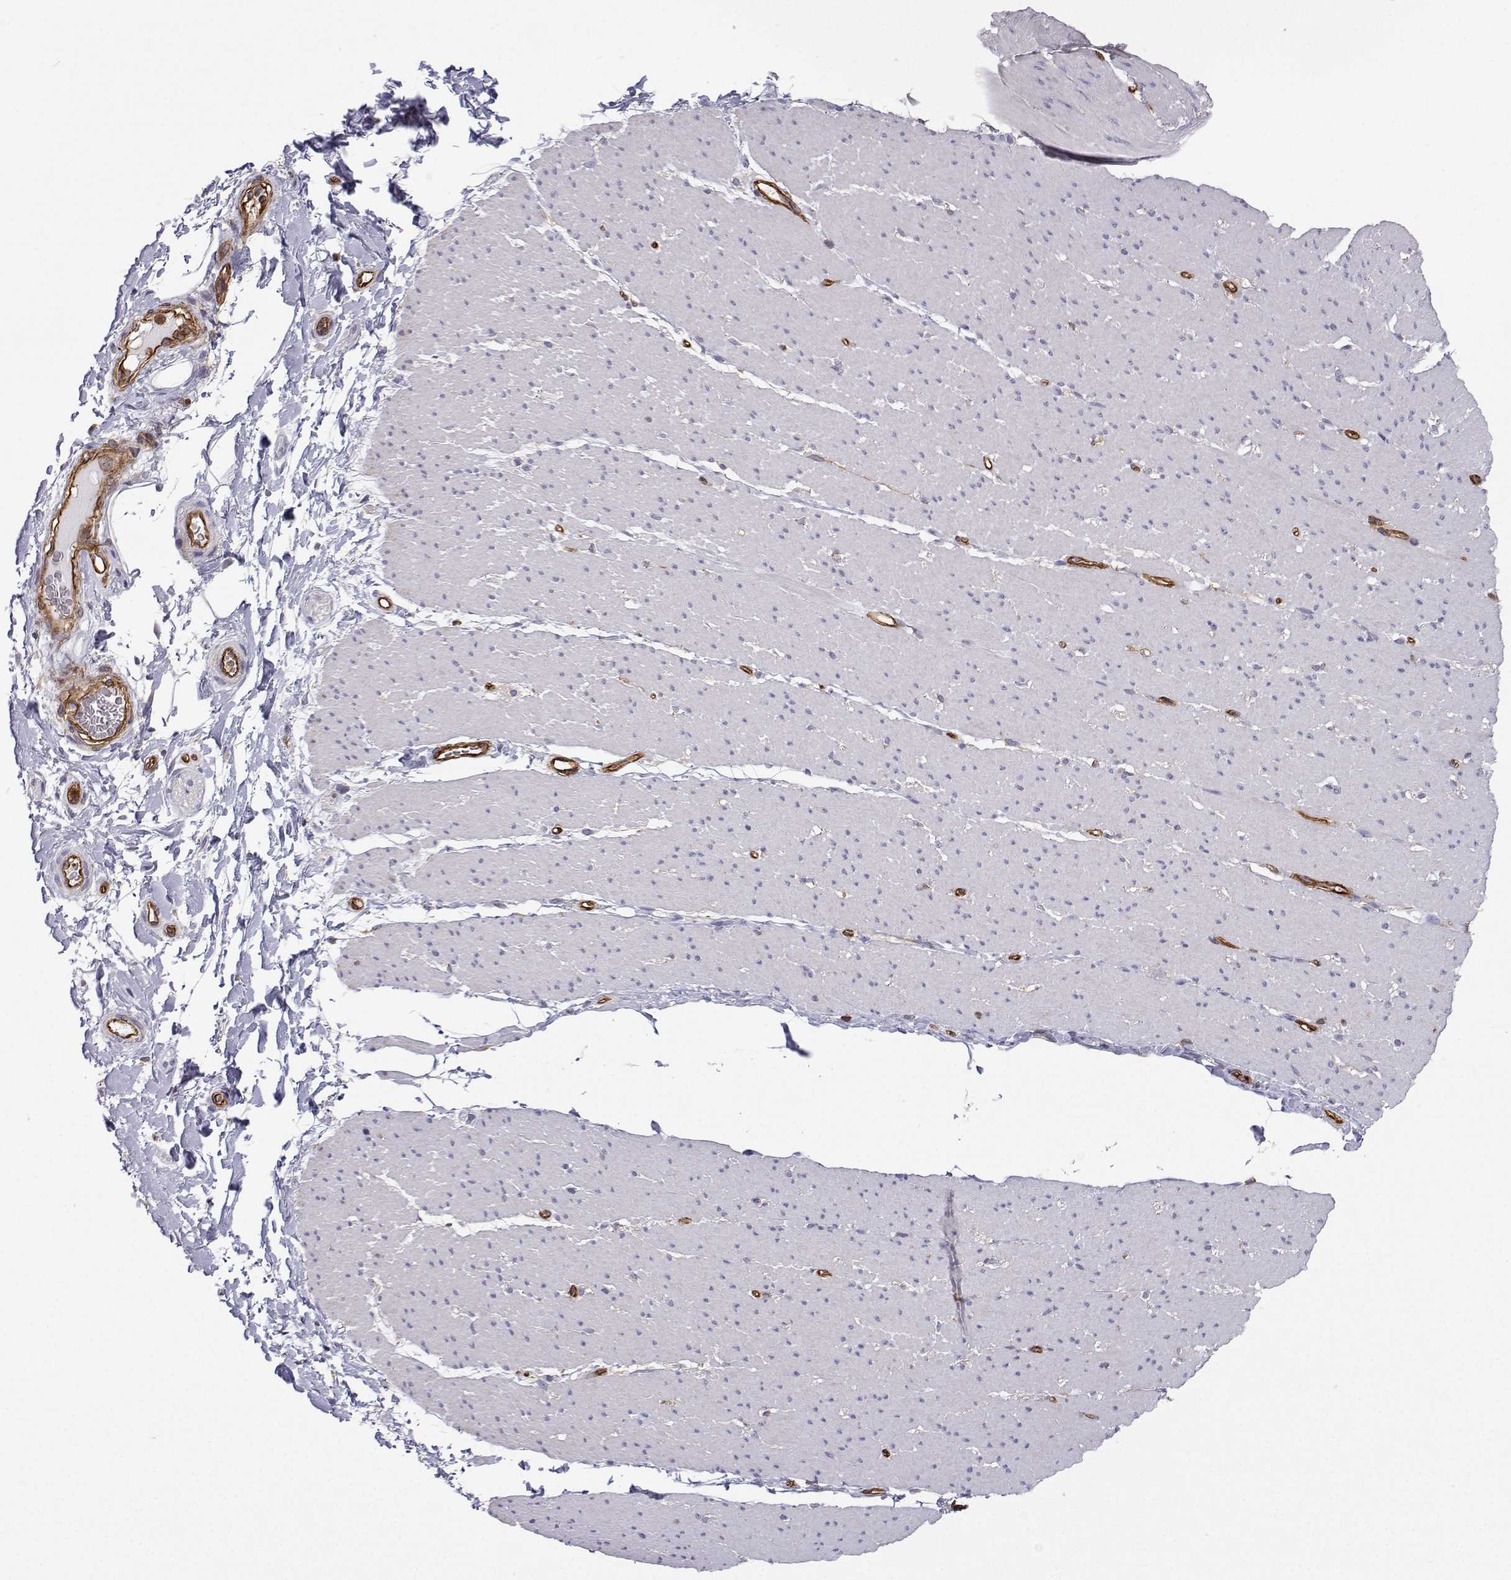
{"staining": {"intensity": "weak", "quantity": "<25%", "location": "cytoplasmic/membranous"}, "tissue": "smooth muscle", "cell_type": "Smooth muscle cells", "image_type": "normal", "snomed": [{"axis": "morphology", "description": "Normal tissue, NOS"}, {"axis": "topography", "description": "Smooth muscle"}, {"axis": "topography", "description": "Rectum"}], "caption": "A histopathology image of human smooth muscle is negative for staining in smooth muscle cells. (DAB (3,3'-diaminobenzidine) immunohistochemistry with hematoxylin counter stain).", "gene": "MYH9", "patient": {"sex": "male", "age": 53}}